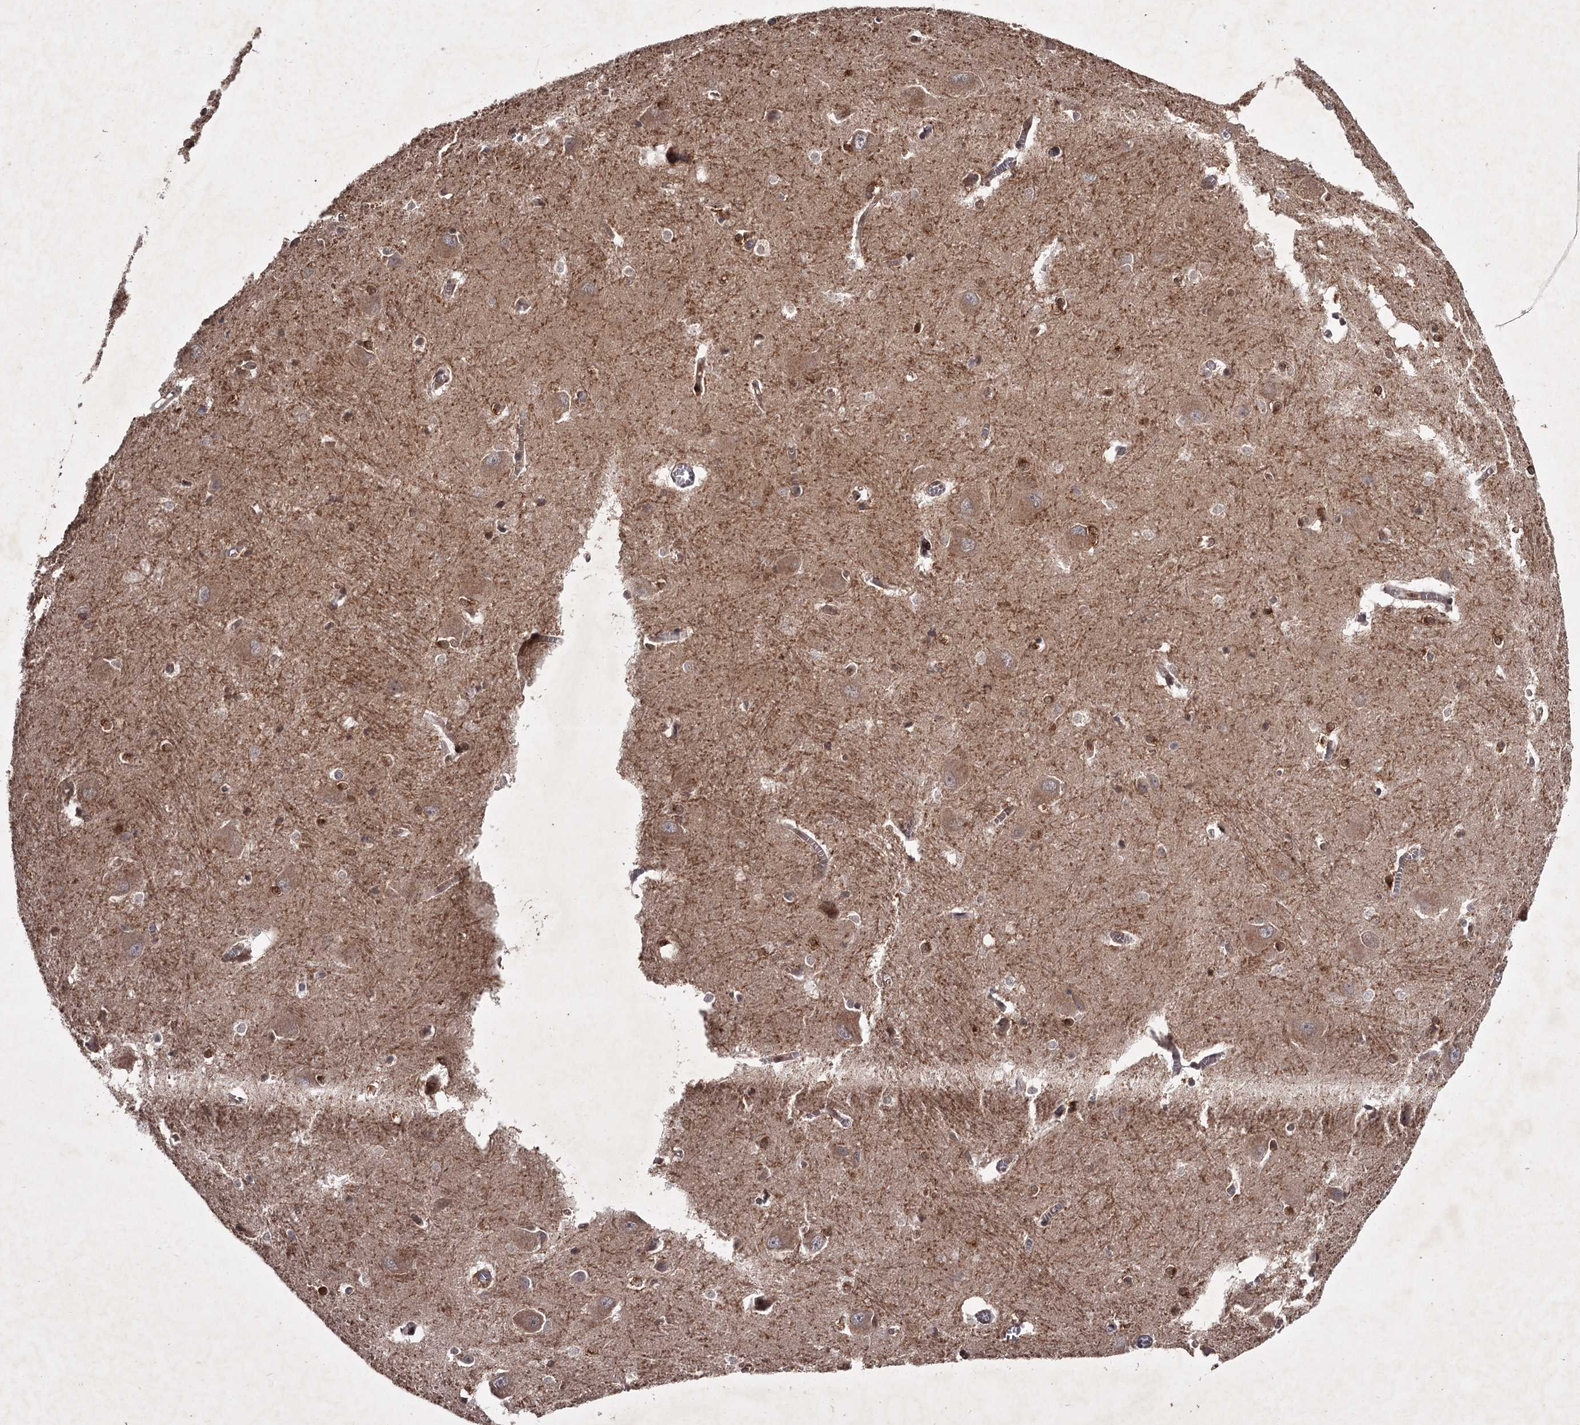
{"staining": {"intensity": "moderate", "quantity": "<25%", "location": "cytoplasmic/membranous"}, "tissue": "caudate", "cell_type": "Glial cells", "image_type": "normal", "snomed": [{"axis": "morphology", "description": "Normal tissue, NOS"}, {"axis": "topography", "description": "Lateral ventricle wall"}], "caption": "IHC (DAB (3,3'-diaminobenzidine)) staining of normal caudate demonstrates moderate cytoplasmic/membranous protein positivity in about <25% of glial cells. (DAB (3,3'-diaminobenzidine) = brown stain, brightfield microscopy at high magnification).", "gene": "TBC1D23", "patient": {"sex": "male", "age": 37}}